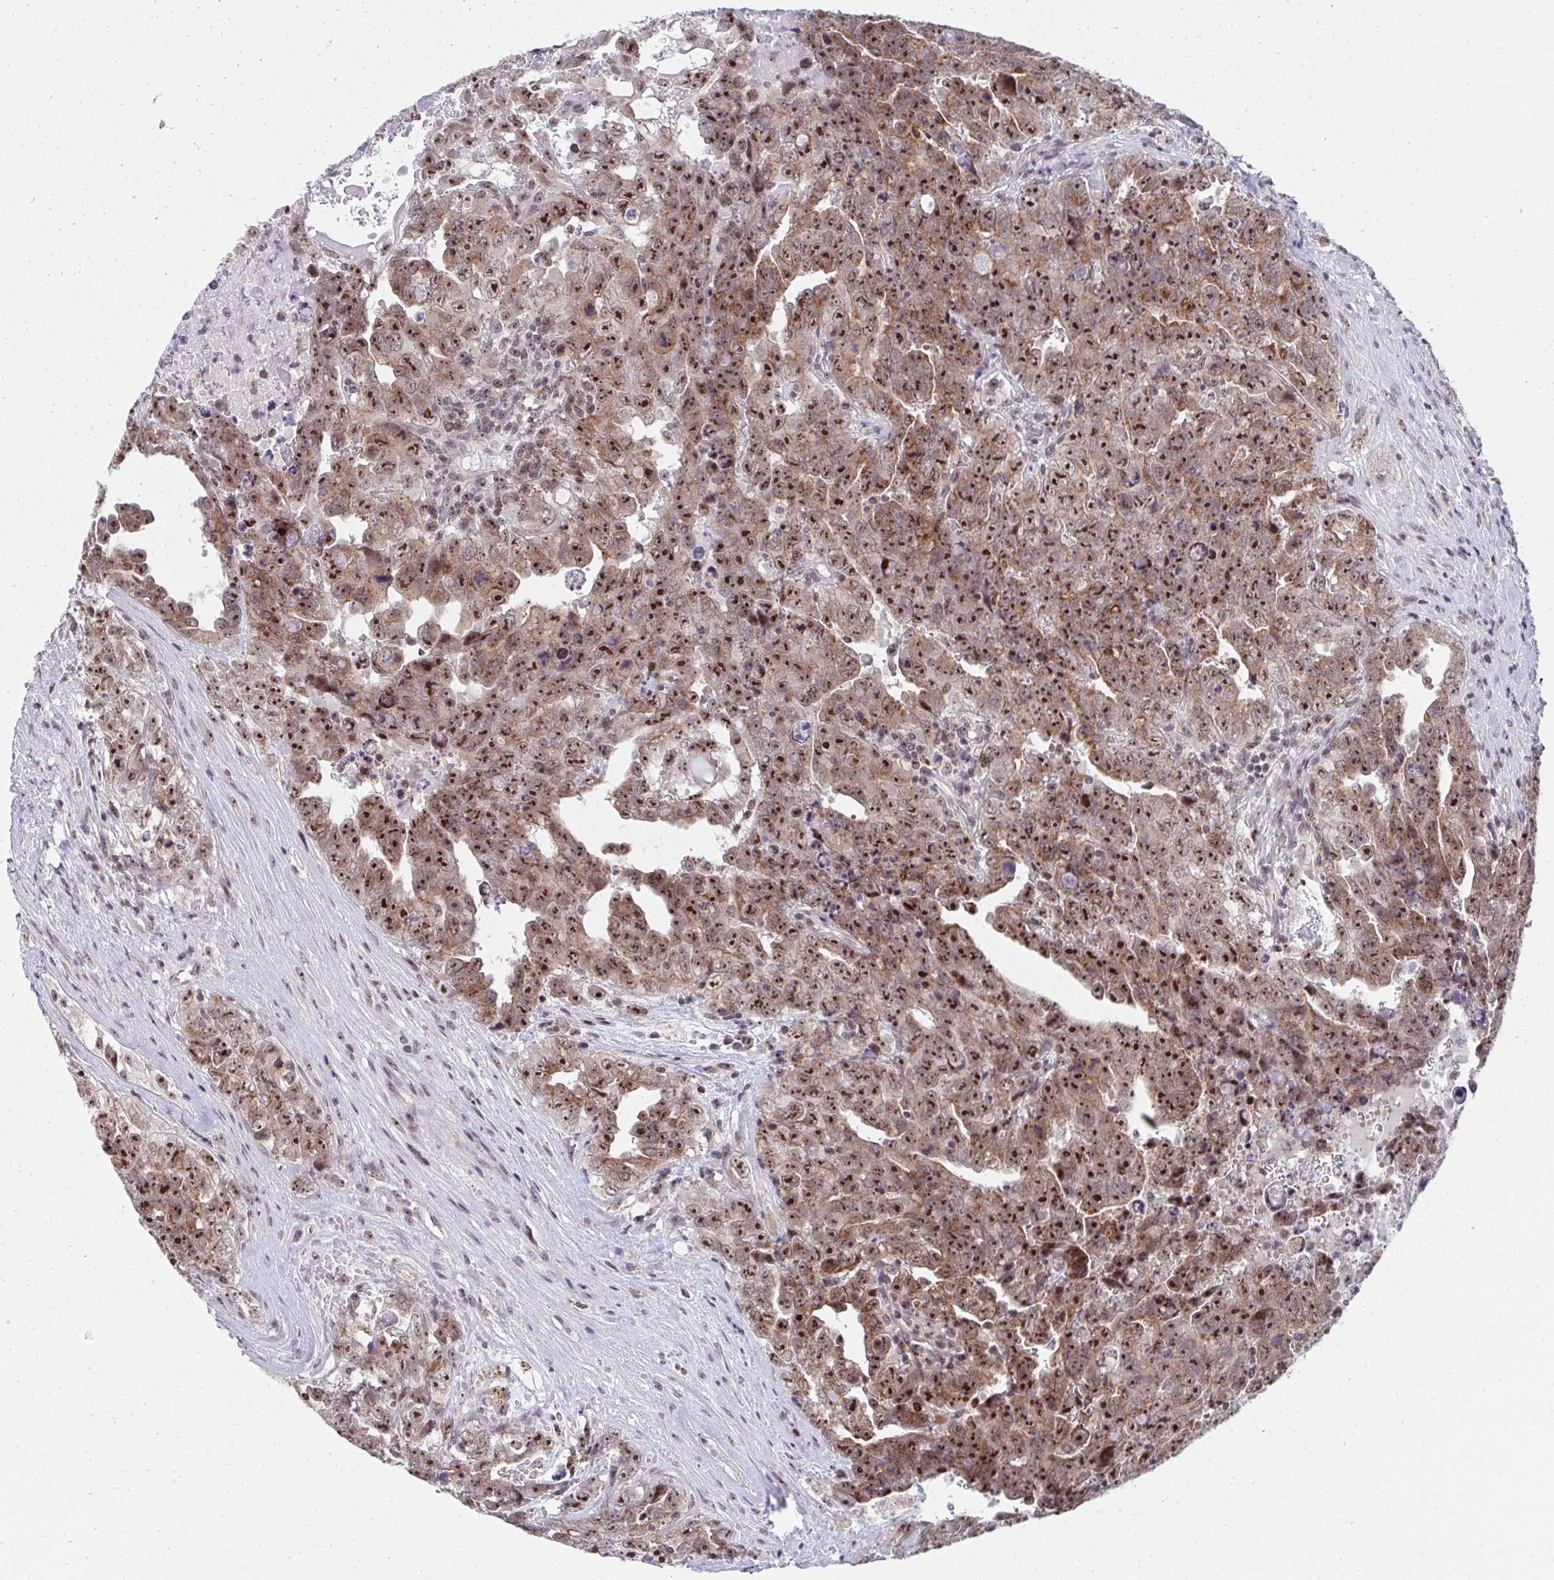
{"staining": {"intensity": "strong", "quantity": ">75%", "location": "cytoplasmic/membranous,nuclear"}, "tissue": "testis cancer", "cell_type": "Tumor cells", "image_type": "cancer", "snomed": [{"axis": "morphology", "description": "Carcinoma, Embryonal, NOS"}, {"axis": "topography", "description": "Testis"}], "caption": "Protein expression analysis of testis cancer (embryonal carcinoma) reveals strong cytoplasmic/membranous and nuclear expression in about >75% of tumor cells.", "gene": "HIRA", "patient": {"sex": "male", "age": 24}}